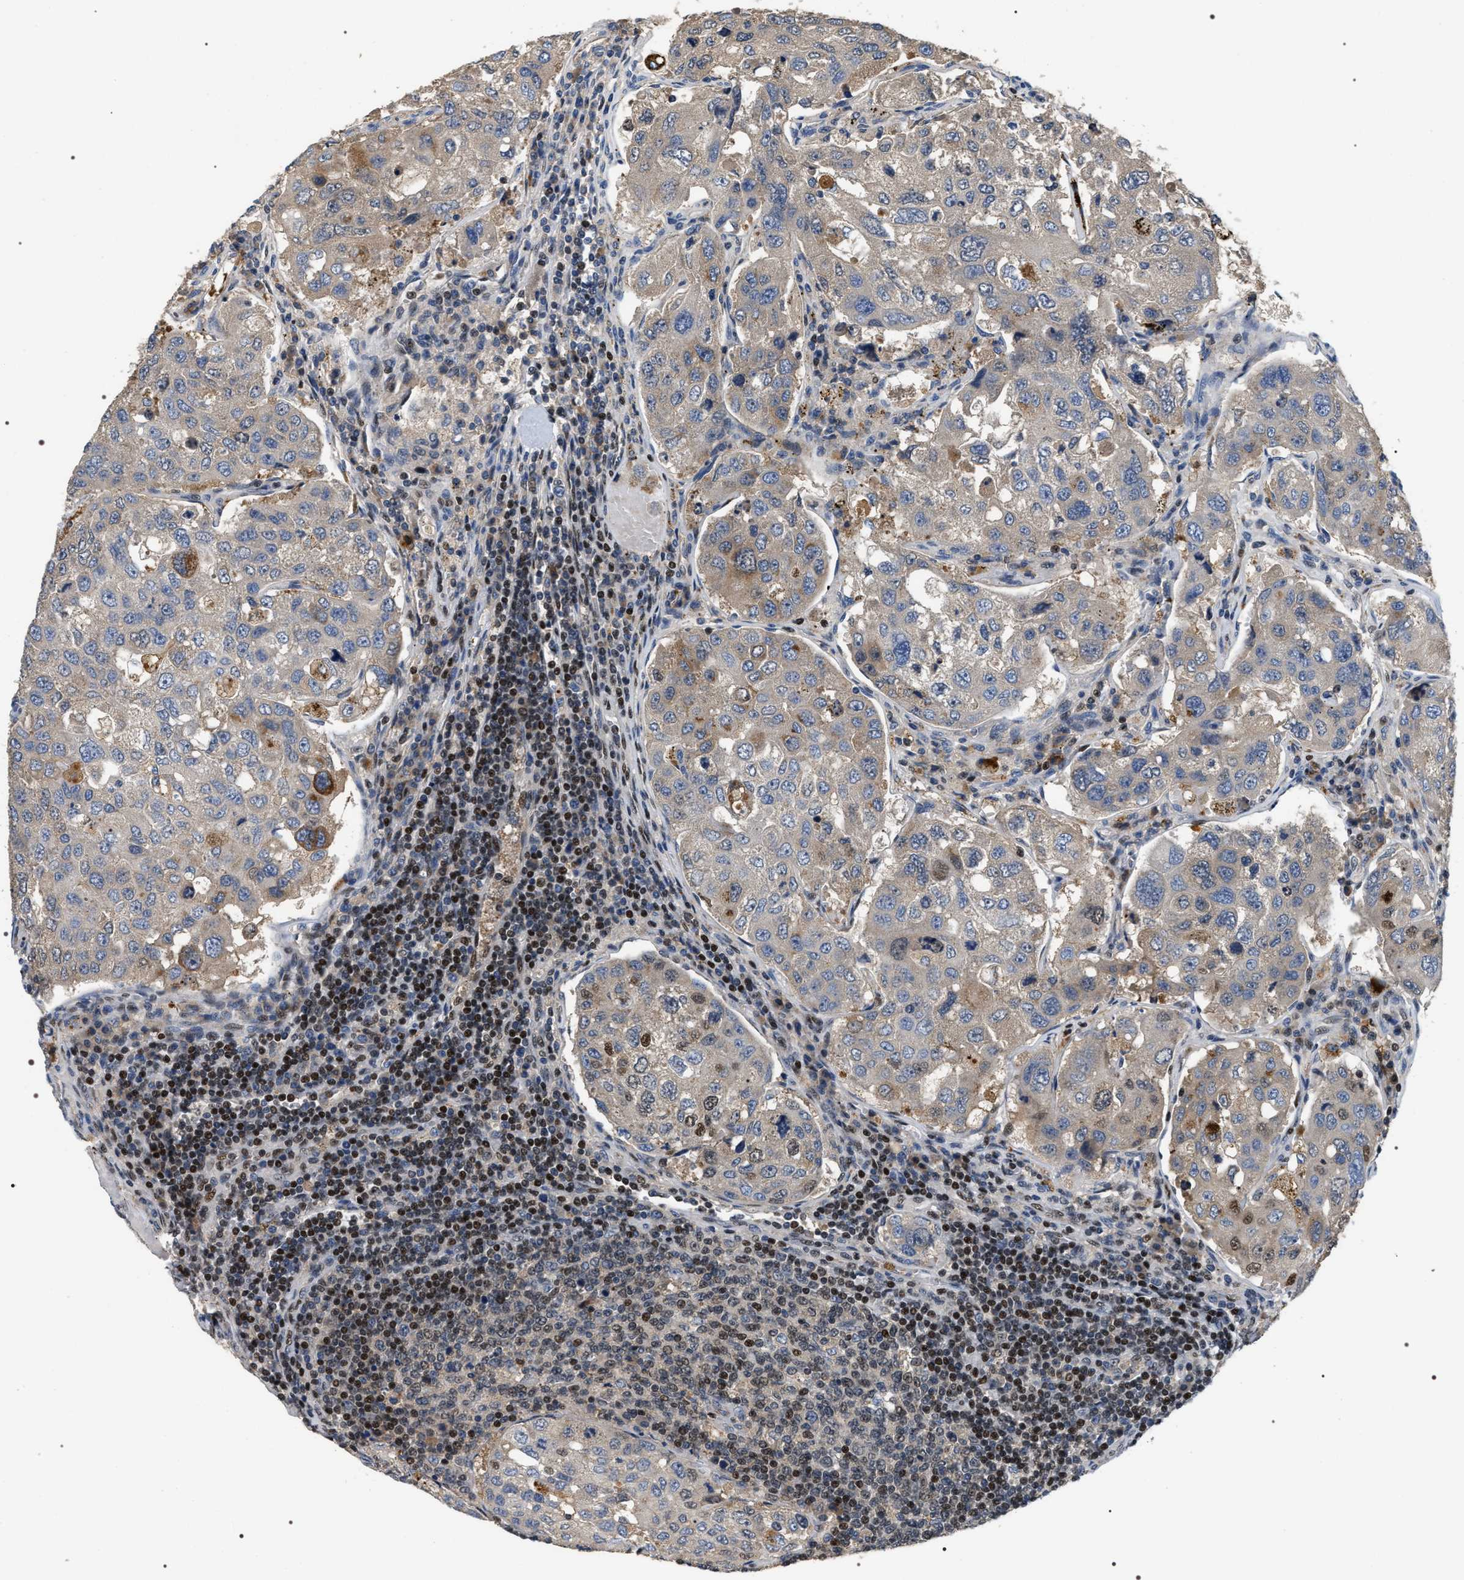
{"staining": {"intensity": "moderate", "quantity": "<25%", "location": "cytoplasmic/membranous"}, "tissue": "urothelial cancer", "cell_type": "Tumor cells", "image_type": "cancer", "snomed": [{"axis": "morphology", "description": "Urothelial carcinoma, High grade"}, {"axis": "topography", "description": "Lymph node"}, {"axis": "topography", "description": "Urinary bladder"}], "caption": "Immunohistochemistry (IHC) of urothelial cancer reveals low levels of moderate cytoplasmic/membranous staining in approximately <25% of tumor cells.", "gene": "C7orf25", "patient": {"sex": "male", "age": 51}}